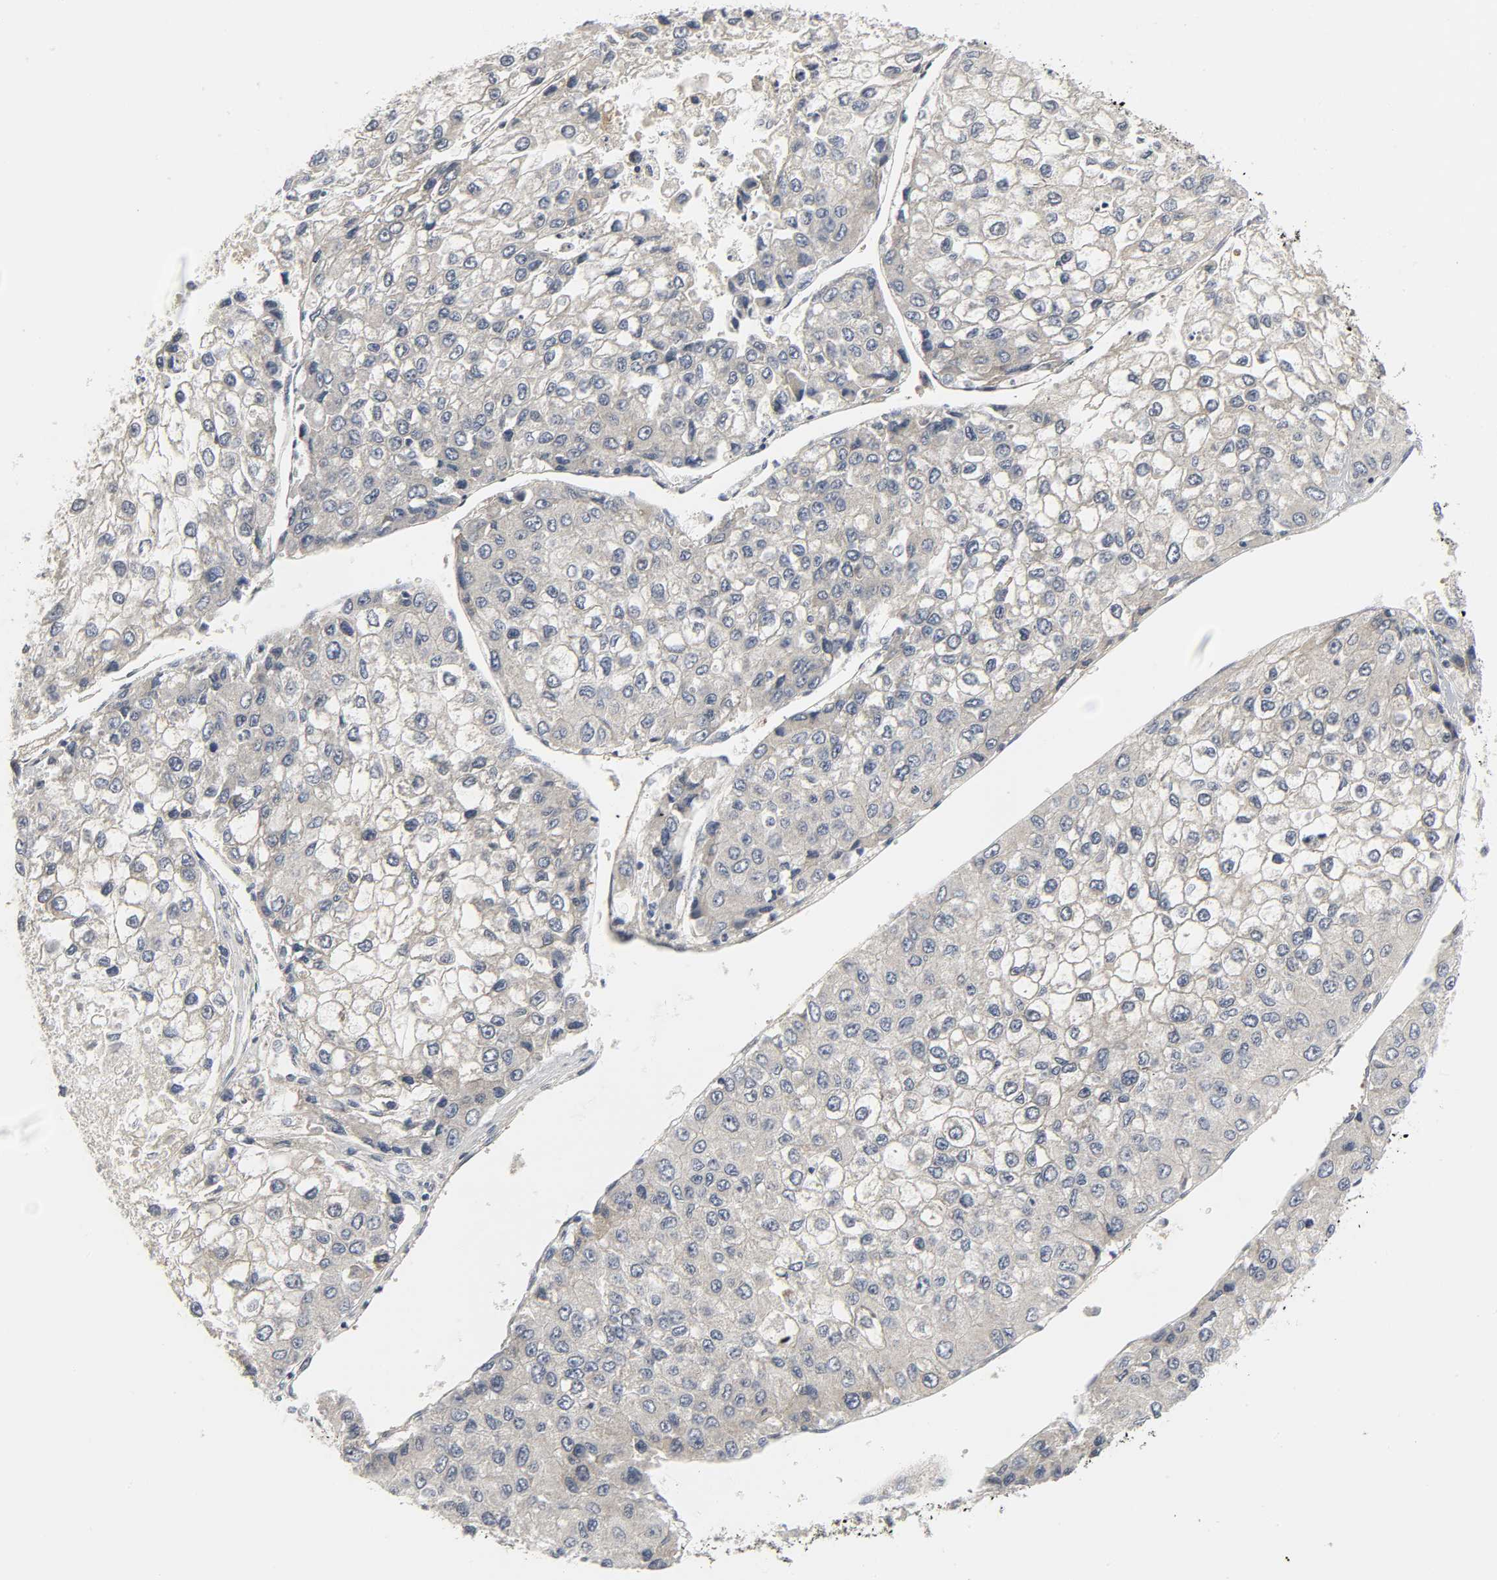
{"staining": {"intensity": "weak", "quantity": "25%-75%", "location": "cytoplasmic/membranous"}, "tissue": "liver cancer", "cell_type": "Tumor cells", "image_type": "cancer", "snomed": [{"axis": "morphology", "description": "Carcinoma, Hepatocellular, NOS"}, {"axis": "topography", "description": "Liver"}], "caption": "Immunohistochemical staining of human hepatocellular carcinoma (liver) displays low levels of weak cytoplasmic/membranous staining in approximately 25%-75% of tumor cells.", "gene": "CLIP1", "patient": {"sex": "female", "age": 66}}